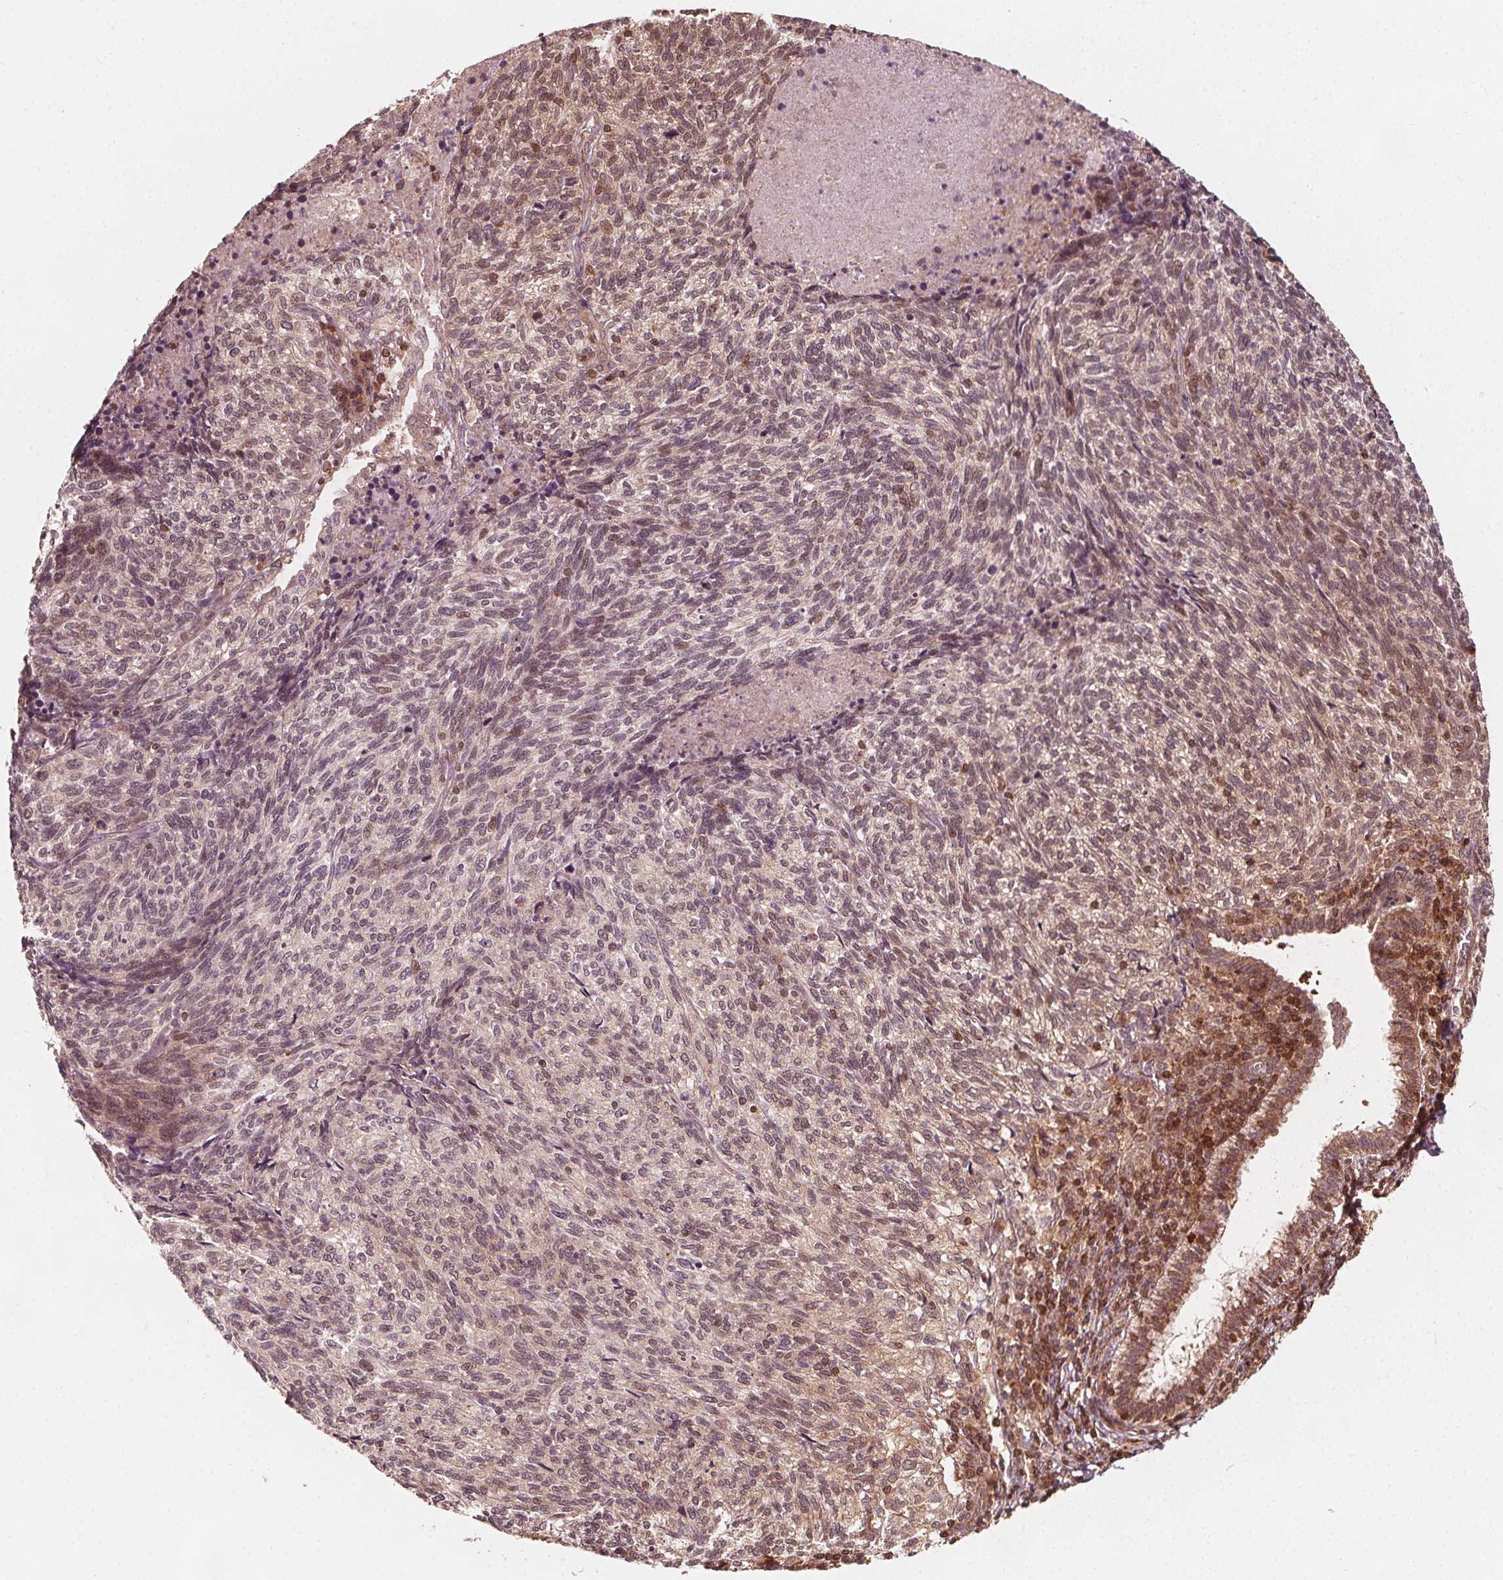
{"staining": {"intensity": "moderate", "quantity": ">75%", "location": "cytoplasmic/membranous"}, "tissue": "cervical cancer", "cell_type": "Tumor cells", "image_type": "cancer", "snomed": [{"axis": "morphology", "description": "Squamous cell carcinoma, NOS"}, {"axis": "topography", "description": "Cervix"}], "caption": "Cervical cancer tissue displays moderate cytoplasmic/membranous positivity in approximately >75% of tumor cells, visualized by immunohistochemistry. Using DAB (3,3'-diaminobenzidine) (brown) and hematoxylin (blue) stains, captured at high magnification using brightfield microscopy.", "gene": "AIP", "patient": {"sex": "female", "age": 45}}